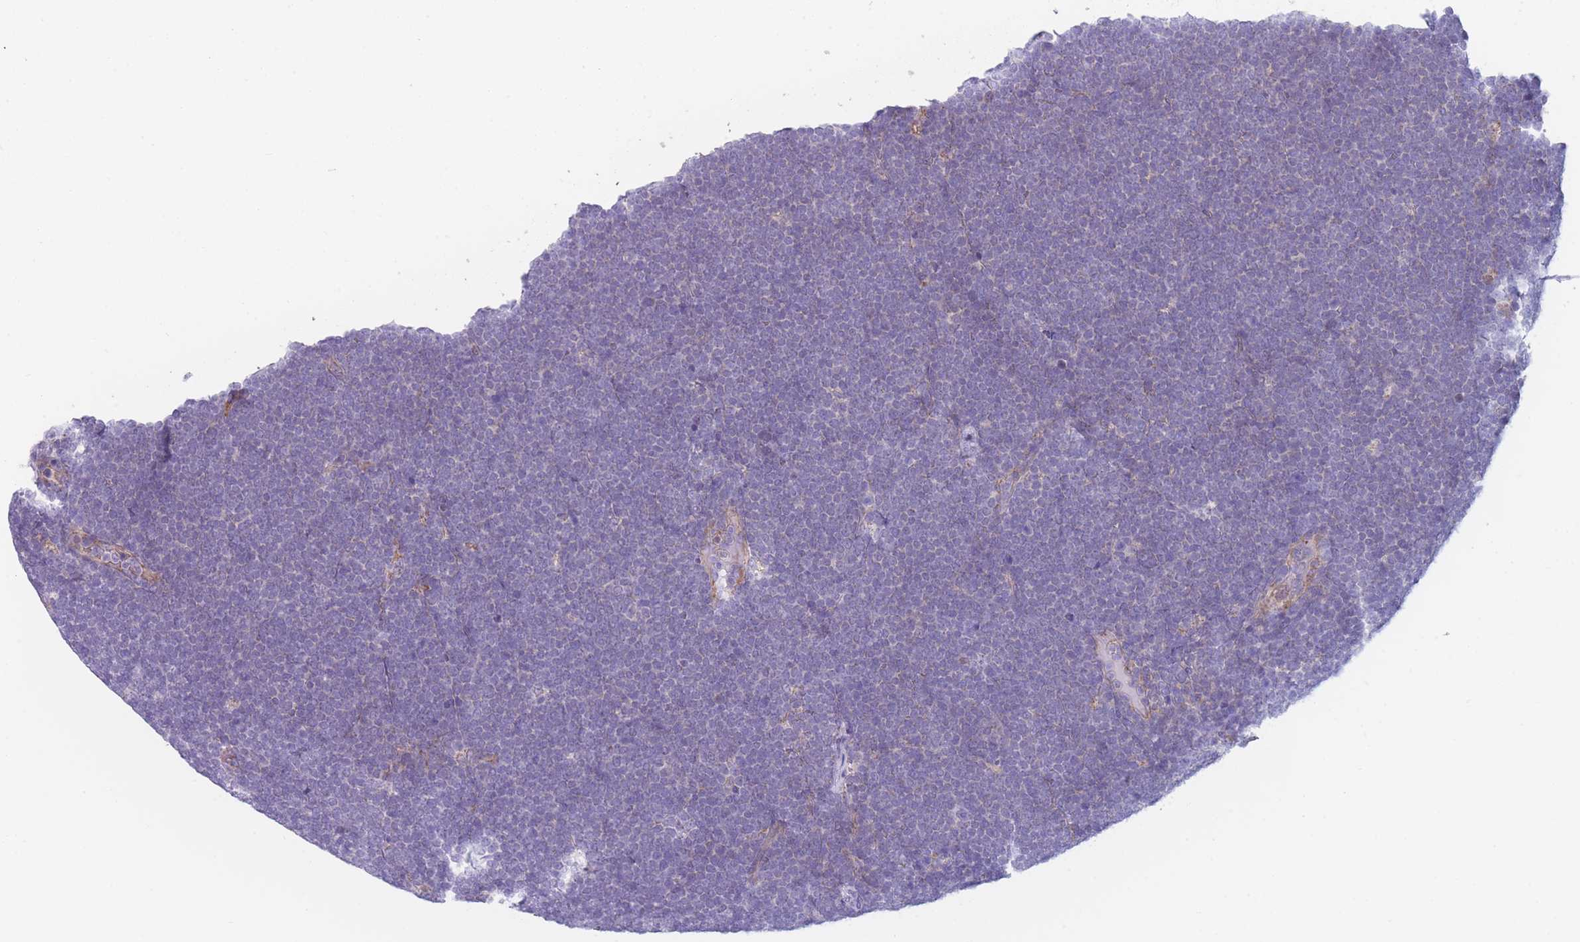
{"staining": {"intensity": "negative", "quantity": "none", "location": "none"}, "tissue": "lymphoma", "cell_type": "Tumor cells", "image_type": "cancer", "snomed": [{"axis": "morphology", "description": "Malignant lymphoma, non-Hodgkin's type, High grade"}, {"axis": "topography", "description": "Lymph node"}], "caption": "Micrograph shows no protein expression in tumor cells of malignant lymphoma, non-Hodgkin's type (high-grade) tissue.", "gene": "SMPD4", "patient": {"sex": "male", "age": 13}}